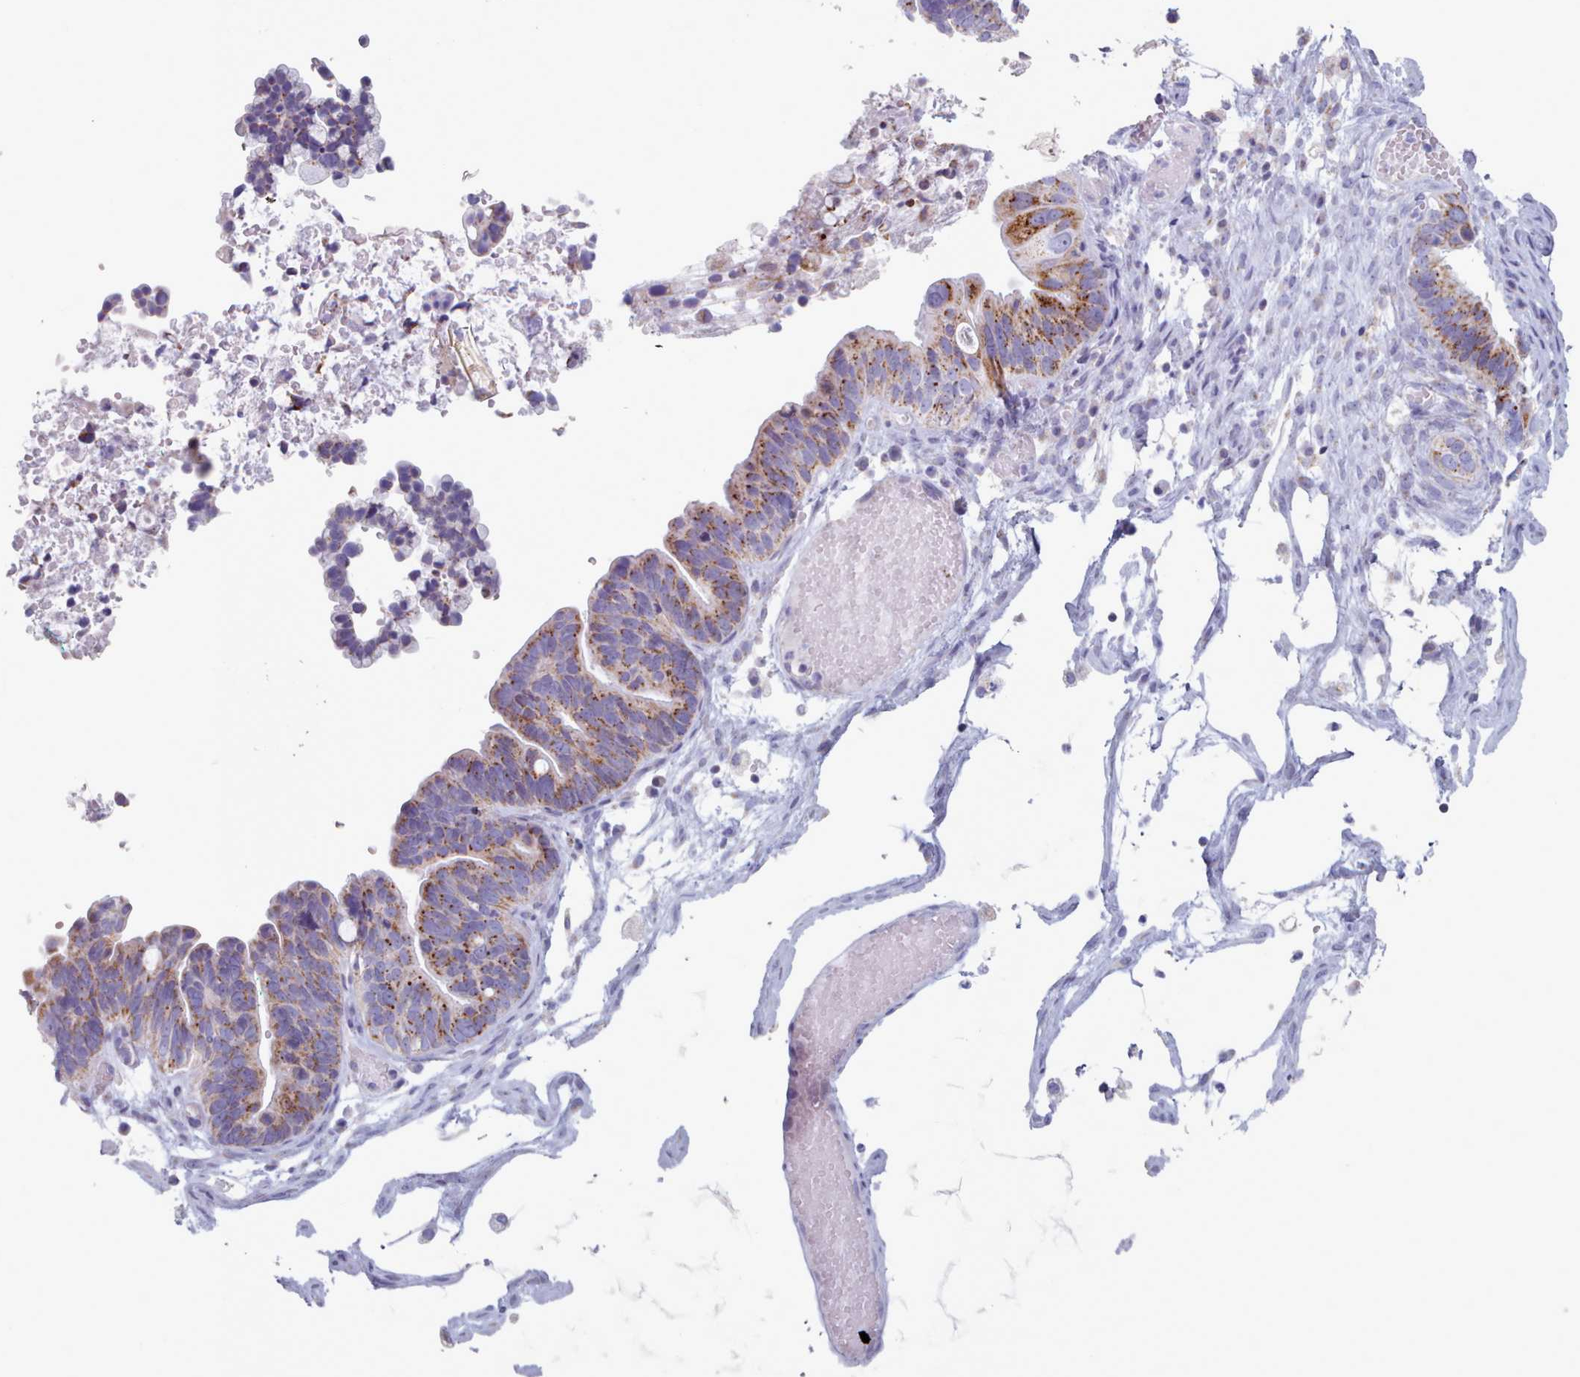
{"staining": {"intensity": "strong", "quantity": ">75%", "location": "cytoplasmic/membranous"}, "tissue": "ovarian cancer", "cell_type": "Tumor cells", "image_type": "cancer", "snomed": [{"axis": "morphology", "description": "Cystadenocarcinoma, serous, NOS"}, {"axis": "topography", "description": "Ovary"}], "caption": "IHC (DAB (3,3'-diaminobenzidine)) staining of human ovarian cancer shows strong cytoplasmic/membranous protein positivity in approximately >75% of tumor cells. (Stains: DAB (3,3'-diaminobenzidine) in brown, nuclei in blue, Microscopy: brightfield microscopy at high magnification).", "gene": "FAM170B", "patient": {"sex": "female", "age": 56}}